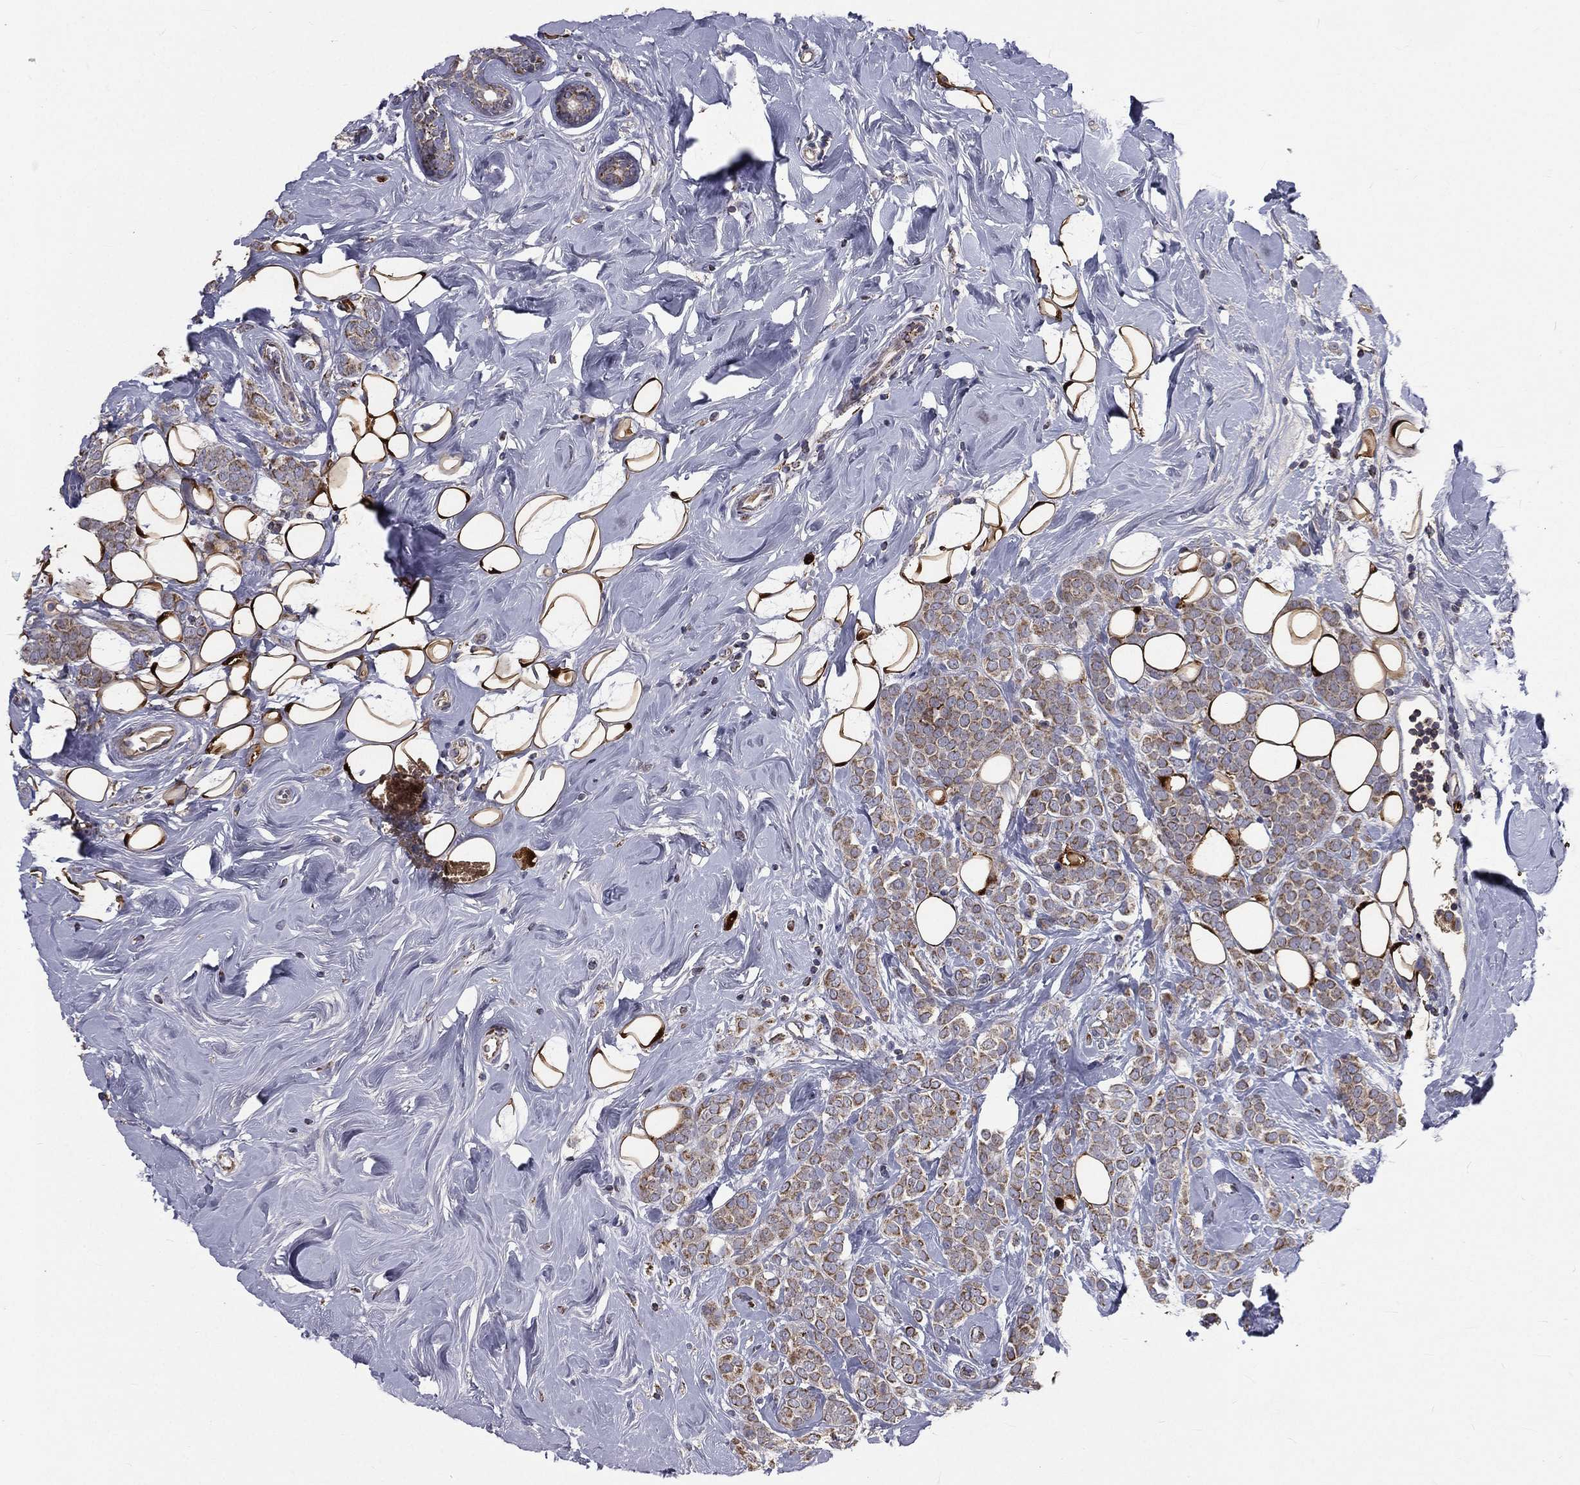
{"staining": {"intensity": "moderate", "quantity": ">75%", "location": "cytoplasmic/membranous"}, "tissue": "breast cancer", "cell_type": "Tumor cells", "image_type": "cancer", "snomed": [{"axis": "morphology", "description": "Lobular carcinoma"}, {"axis": "topography", "description": "Breast"}], "caption": "There is medium levels of moderate cytoplasmic/membranous positivity in tumor cells of lobular carcinoma (breast), as demonstrated by immunohistochemical staining (brown color).", "gene": "GPD1", "patient": {"sex": "female", "age": 49}}